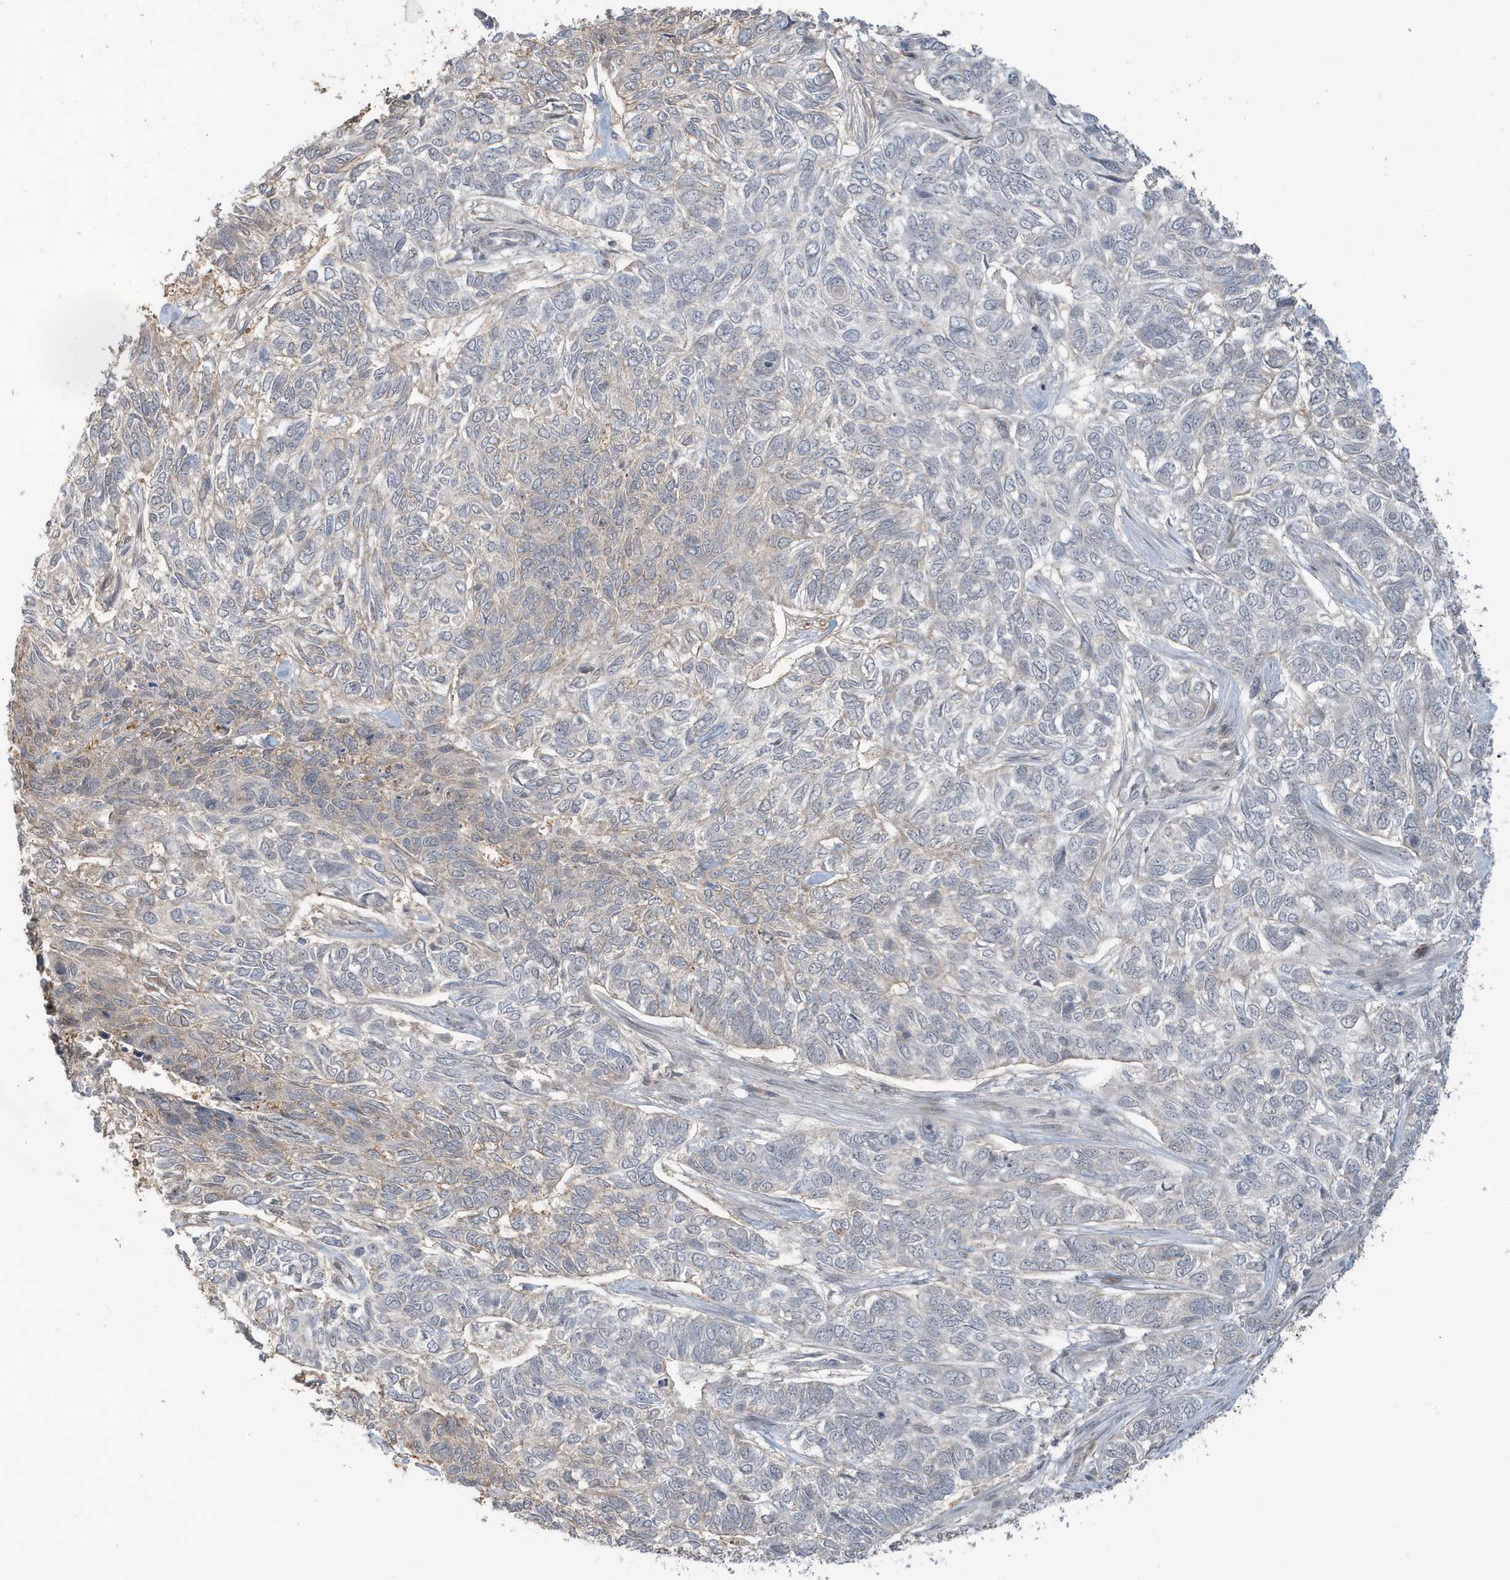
{"staining": {"intensity": "negative", "quantity": "none", "location": "none"}, "tissue": "skin cancer", "cell_type": "Tumor cells", "image_type": "cancer", "snomed": [{"axis": "morphology", "description": "Basal cell carcinoma"}, {"axis": "topography", "description": "Skin"}], "caption": "Immunohistochemical staining of basal cell carcinoma (skin) shows no significant positivity in tumor cells.", "gene": "PRRT3", "patient": {"sex": "female", "age": 65}}